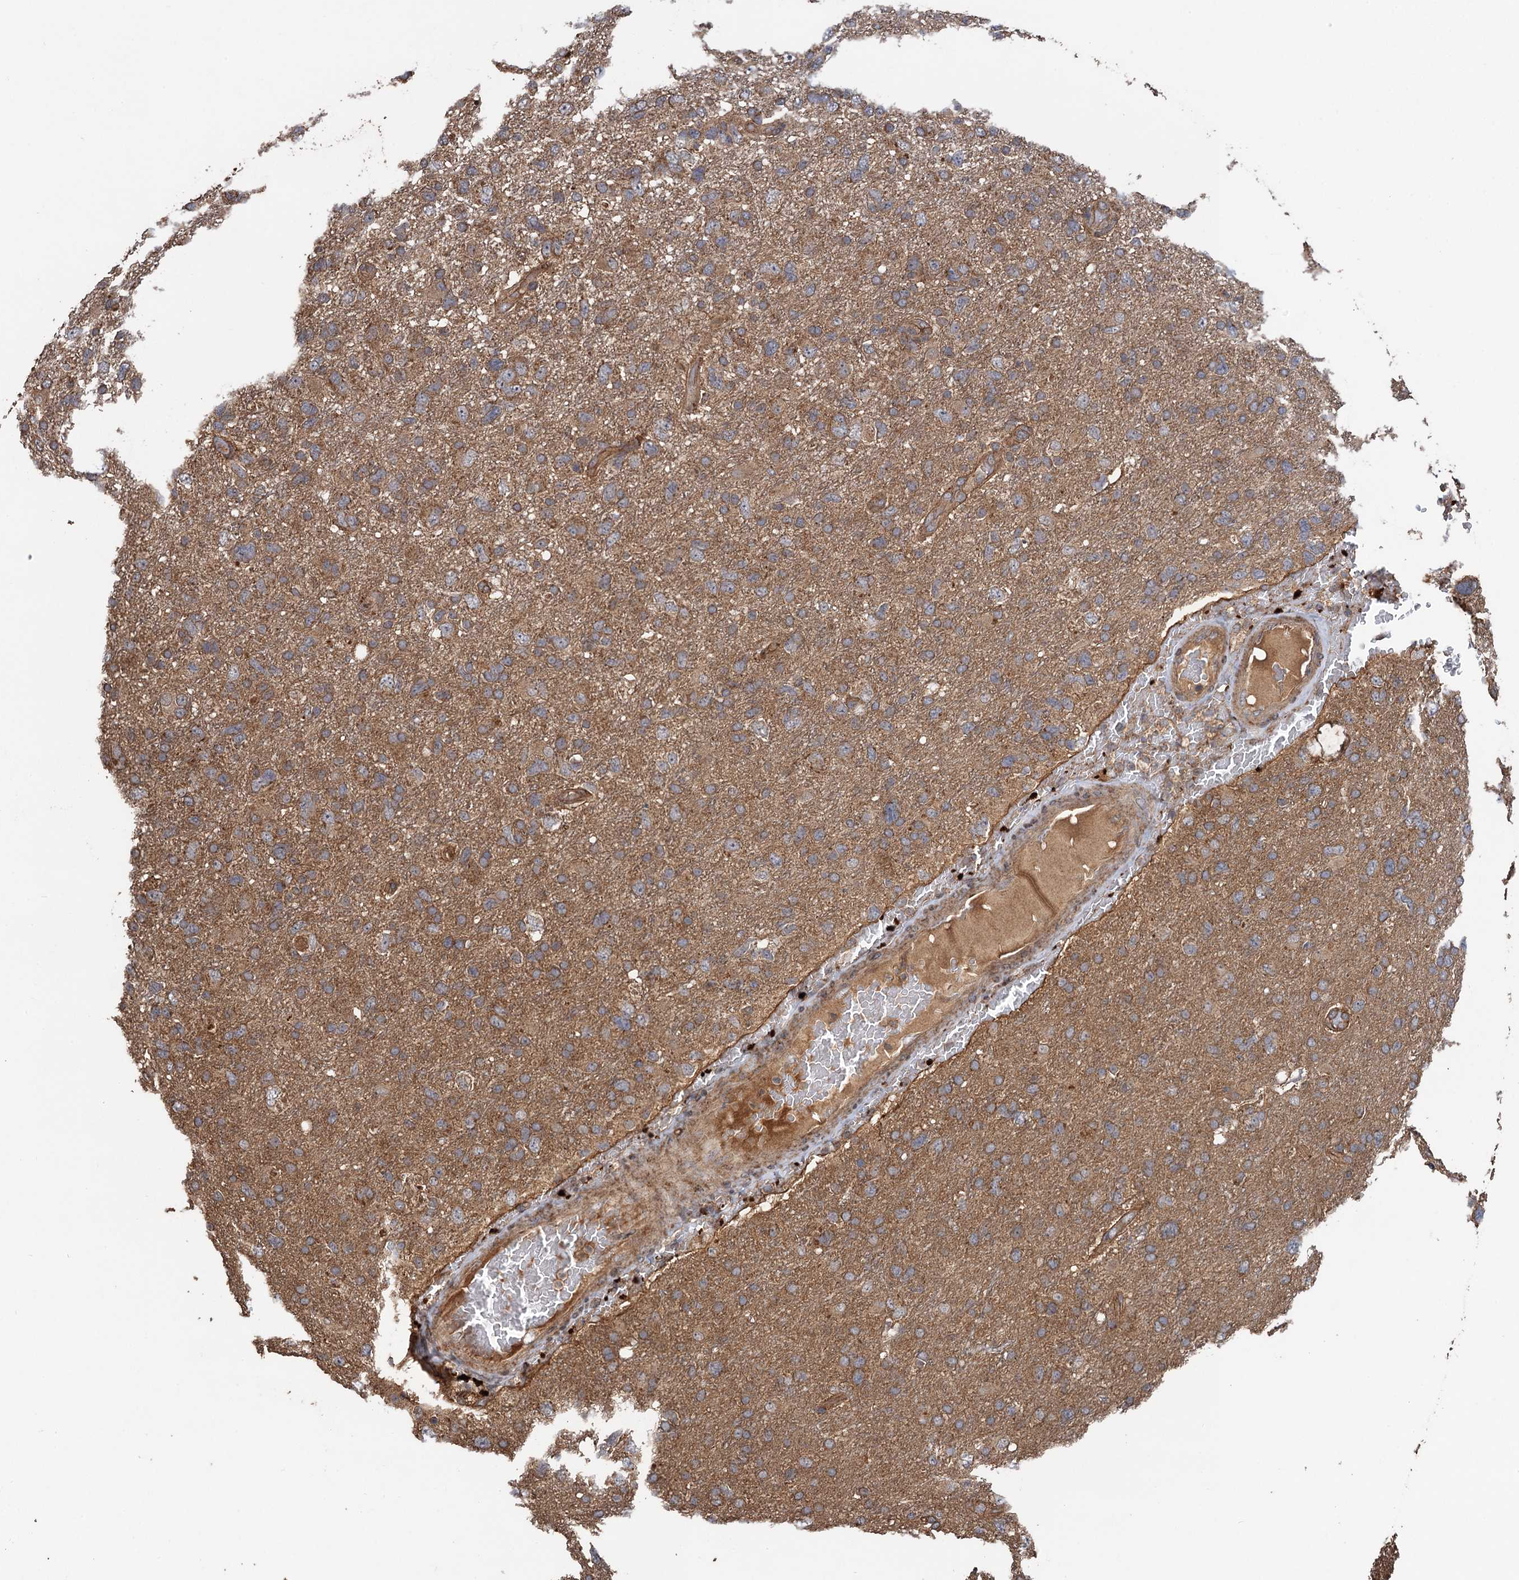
{"staining": {"intensity": "moderate", "quantity": ">75%", "location": "cytoplasmic/membranous"}, "tissue": "glioma", "cell_type": "Tumor cells", "image_type": "cancer", "snomed": [{"axis": "morphology", "description": "Glioma, malignant, High grade"}, {"axis": "topography", "description": "Brain"}], "caption": "A histopathology image of human glioma stained for a protein demonstrates moderate cytoplasmic/membranous brown staining in tumor cells.", "gene": "TMEM39B", "patient": {"sex": "male", "age": 61}}